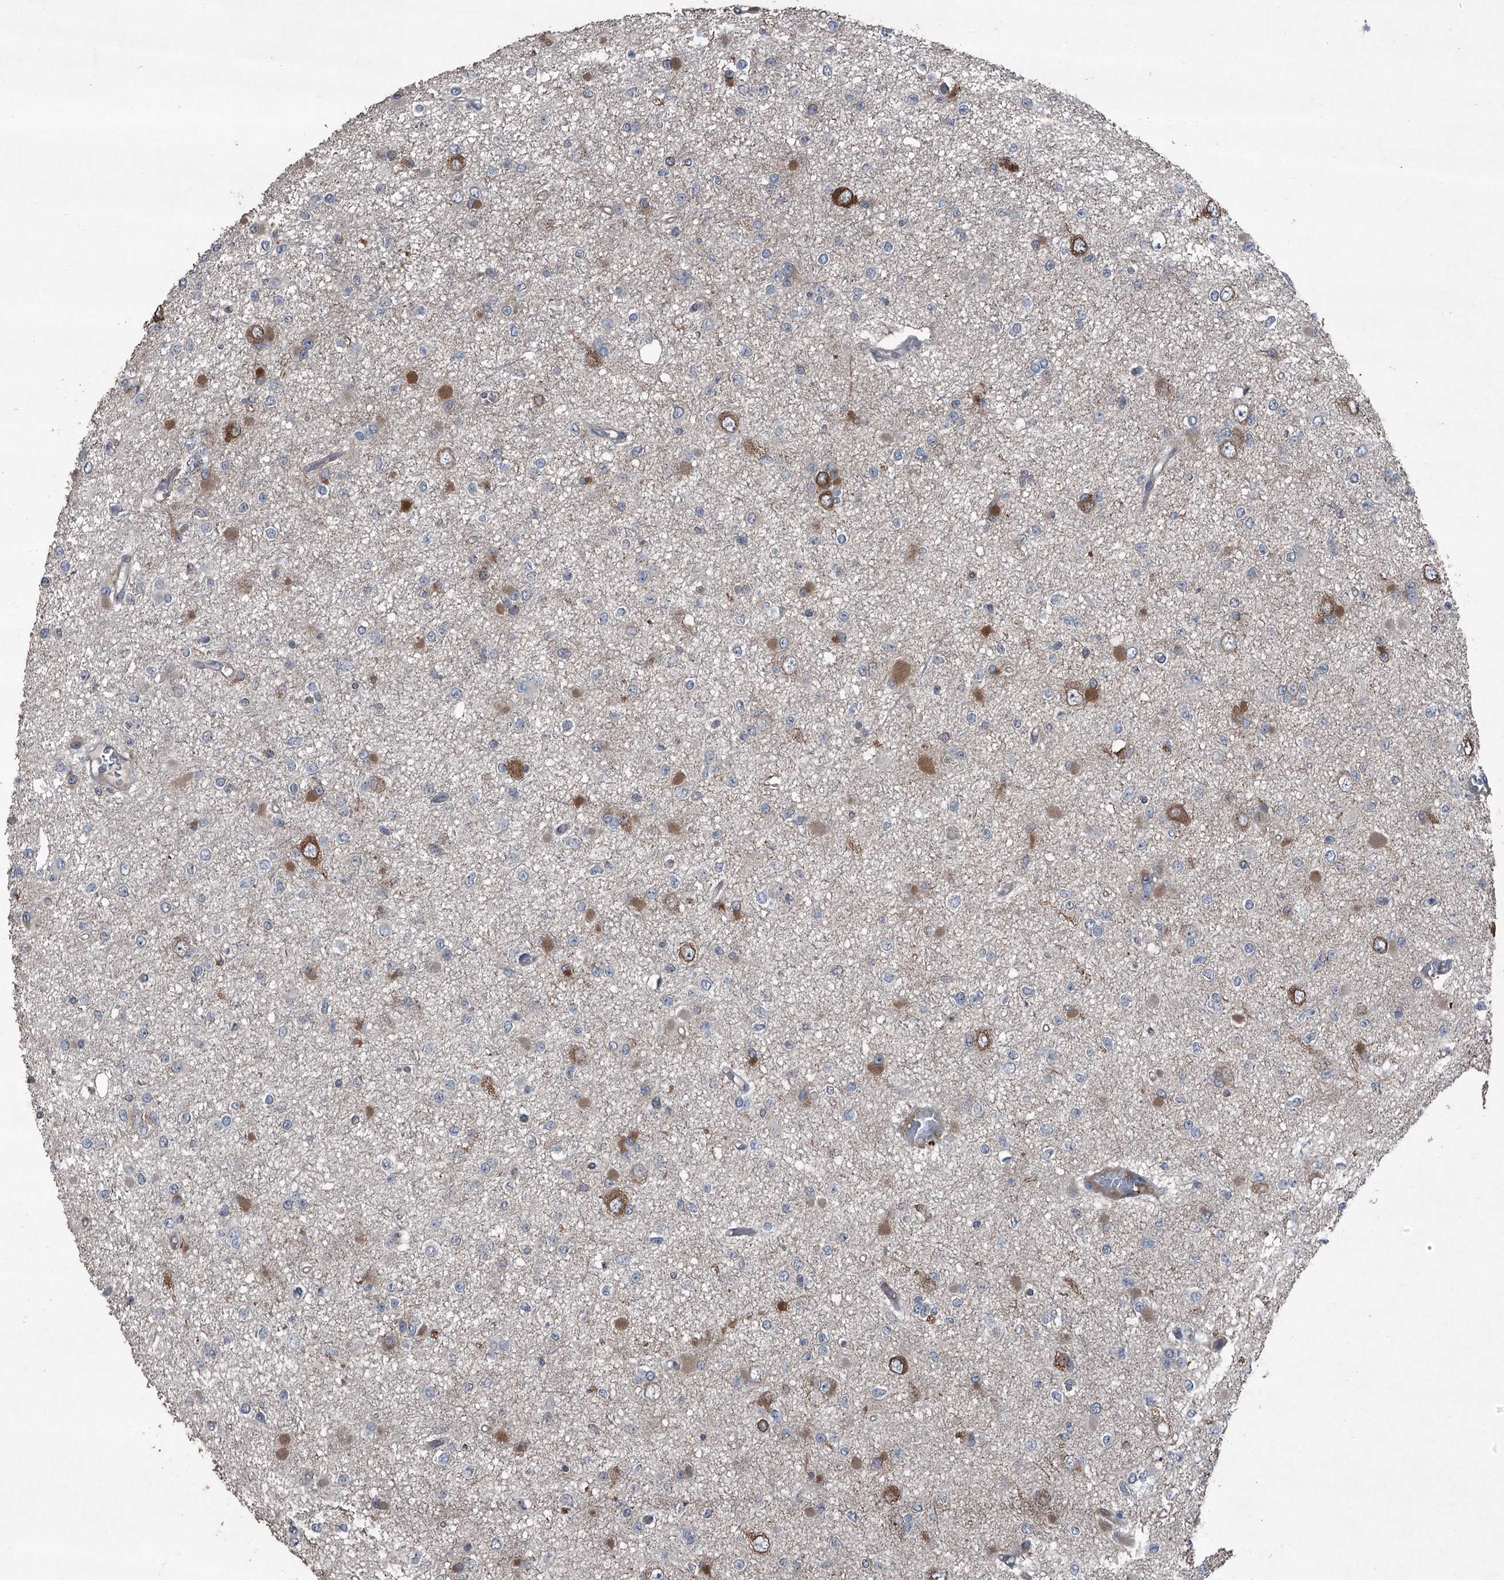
{"staining": {"intensity": "negative", "quantity": "none", "location": "none"}, "tissue": "glioma", "cell_type": "Tumor cells", "image_type": "cancer", "snomed": [{"axis": "morphology", "description": "Glioma, malignant, Low grade"}, {"axis": "topography", "description": "Brain"}], "caption": "Histopathology image shows no significant protein positivity in tumor cells of malignant low-grade glioma.", "gene": "OARD1", "patient": {"sex": "female", "age": 22}}